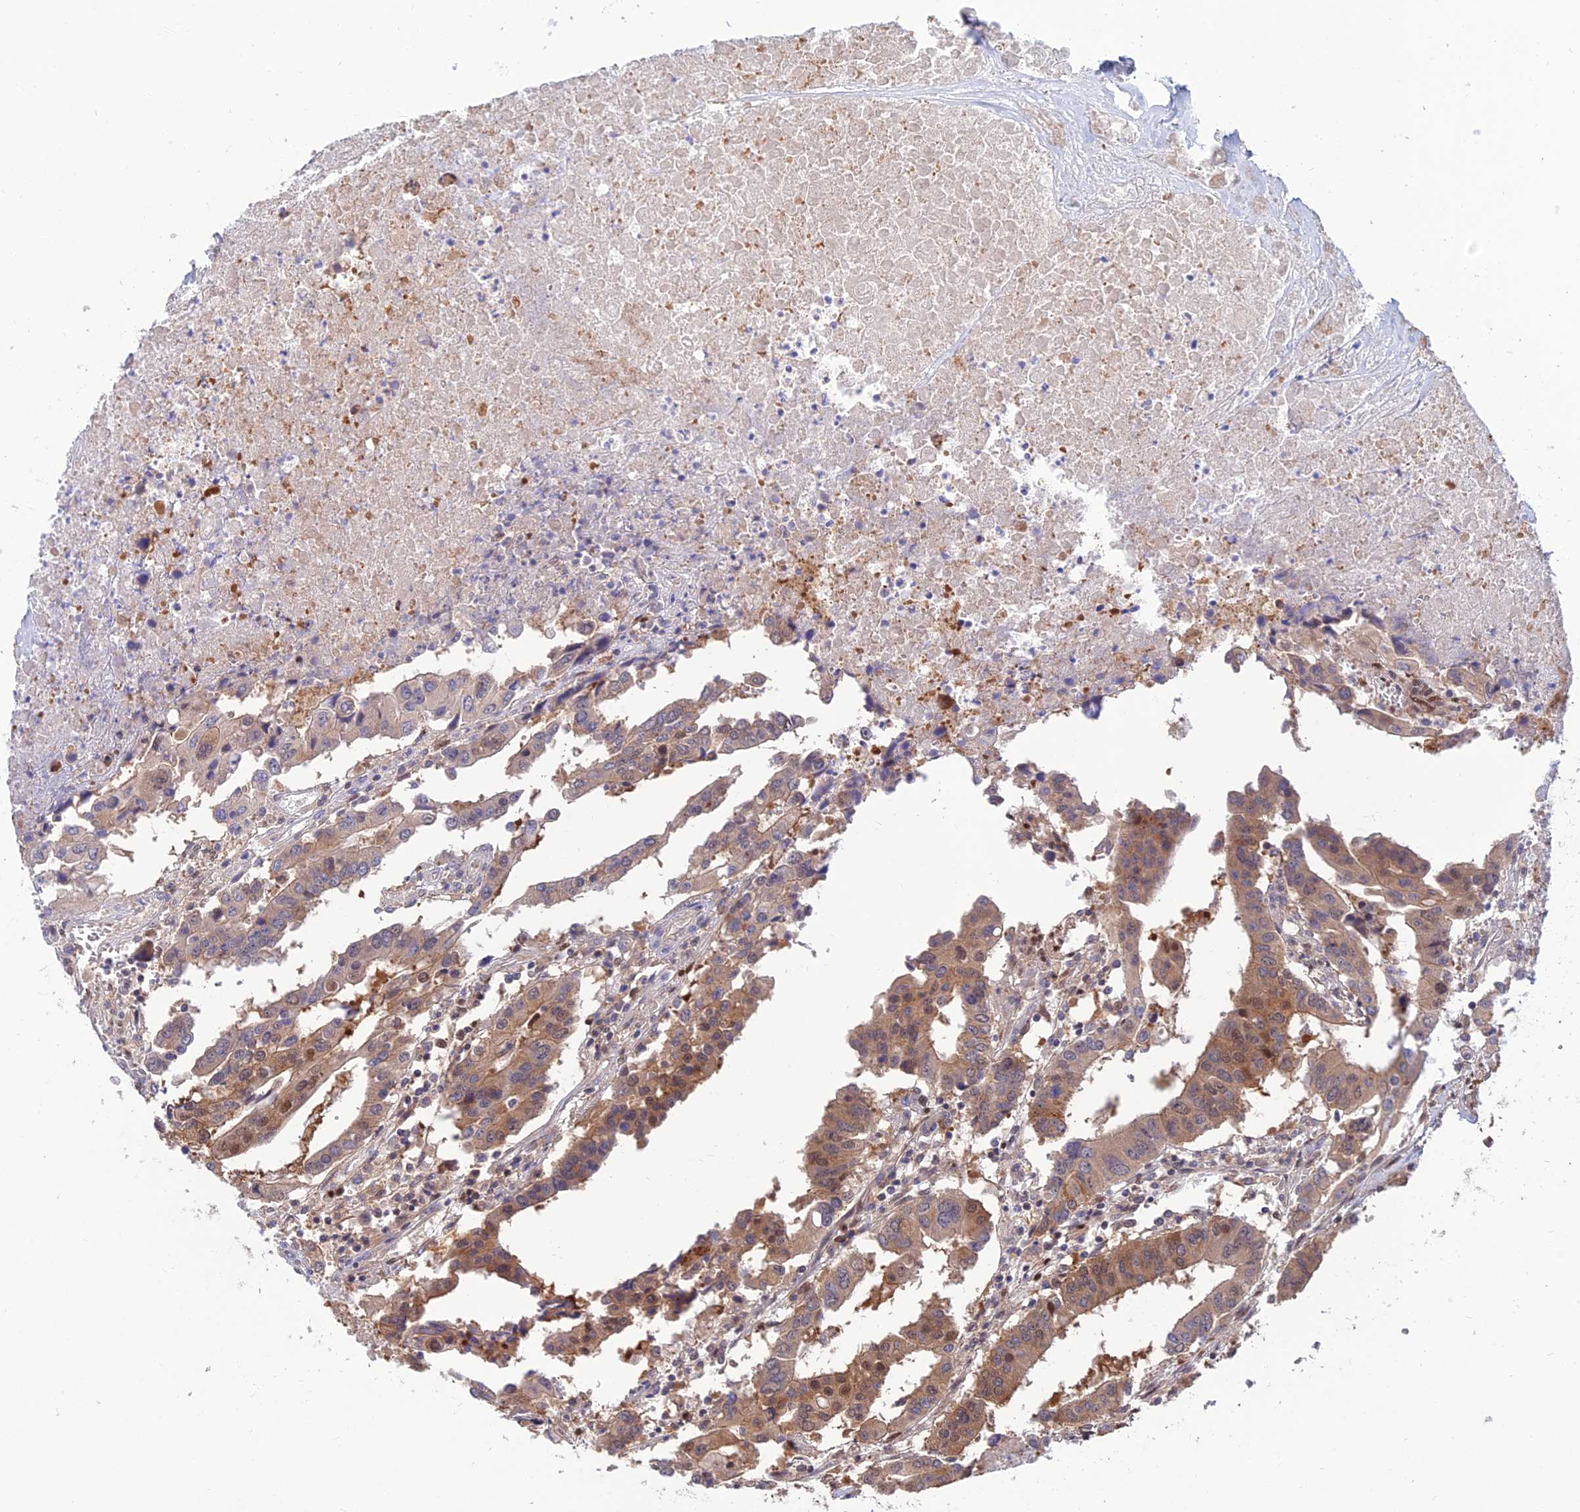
{"staining": {"intensity": "moderate", "quantity": "25%-75%", "location": "cytoplasmic/membranous,nuclear"}, "tissue": "colorectal cancer", "cell_type": "Tumor cells", "image_type": "cancer", "snomed": [{"axis": "morphology", "description": "Adenocarcinoma, NOS"}, {"axis": "topography", "description": "Colon"}], "caption": "Immunohistochemical staining of colorectal adenocarcinoma displays medium levels of moderate cytoplasmic/membranous and nuclear protein positivity in about 25%-75% of tumor cells. (IHC, brightfield microscopy, high magnification).", "gene": "DNPEP", "patient": {"sex": "male", "age": 77}}